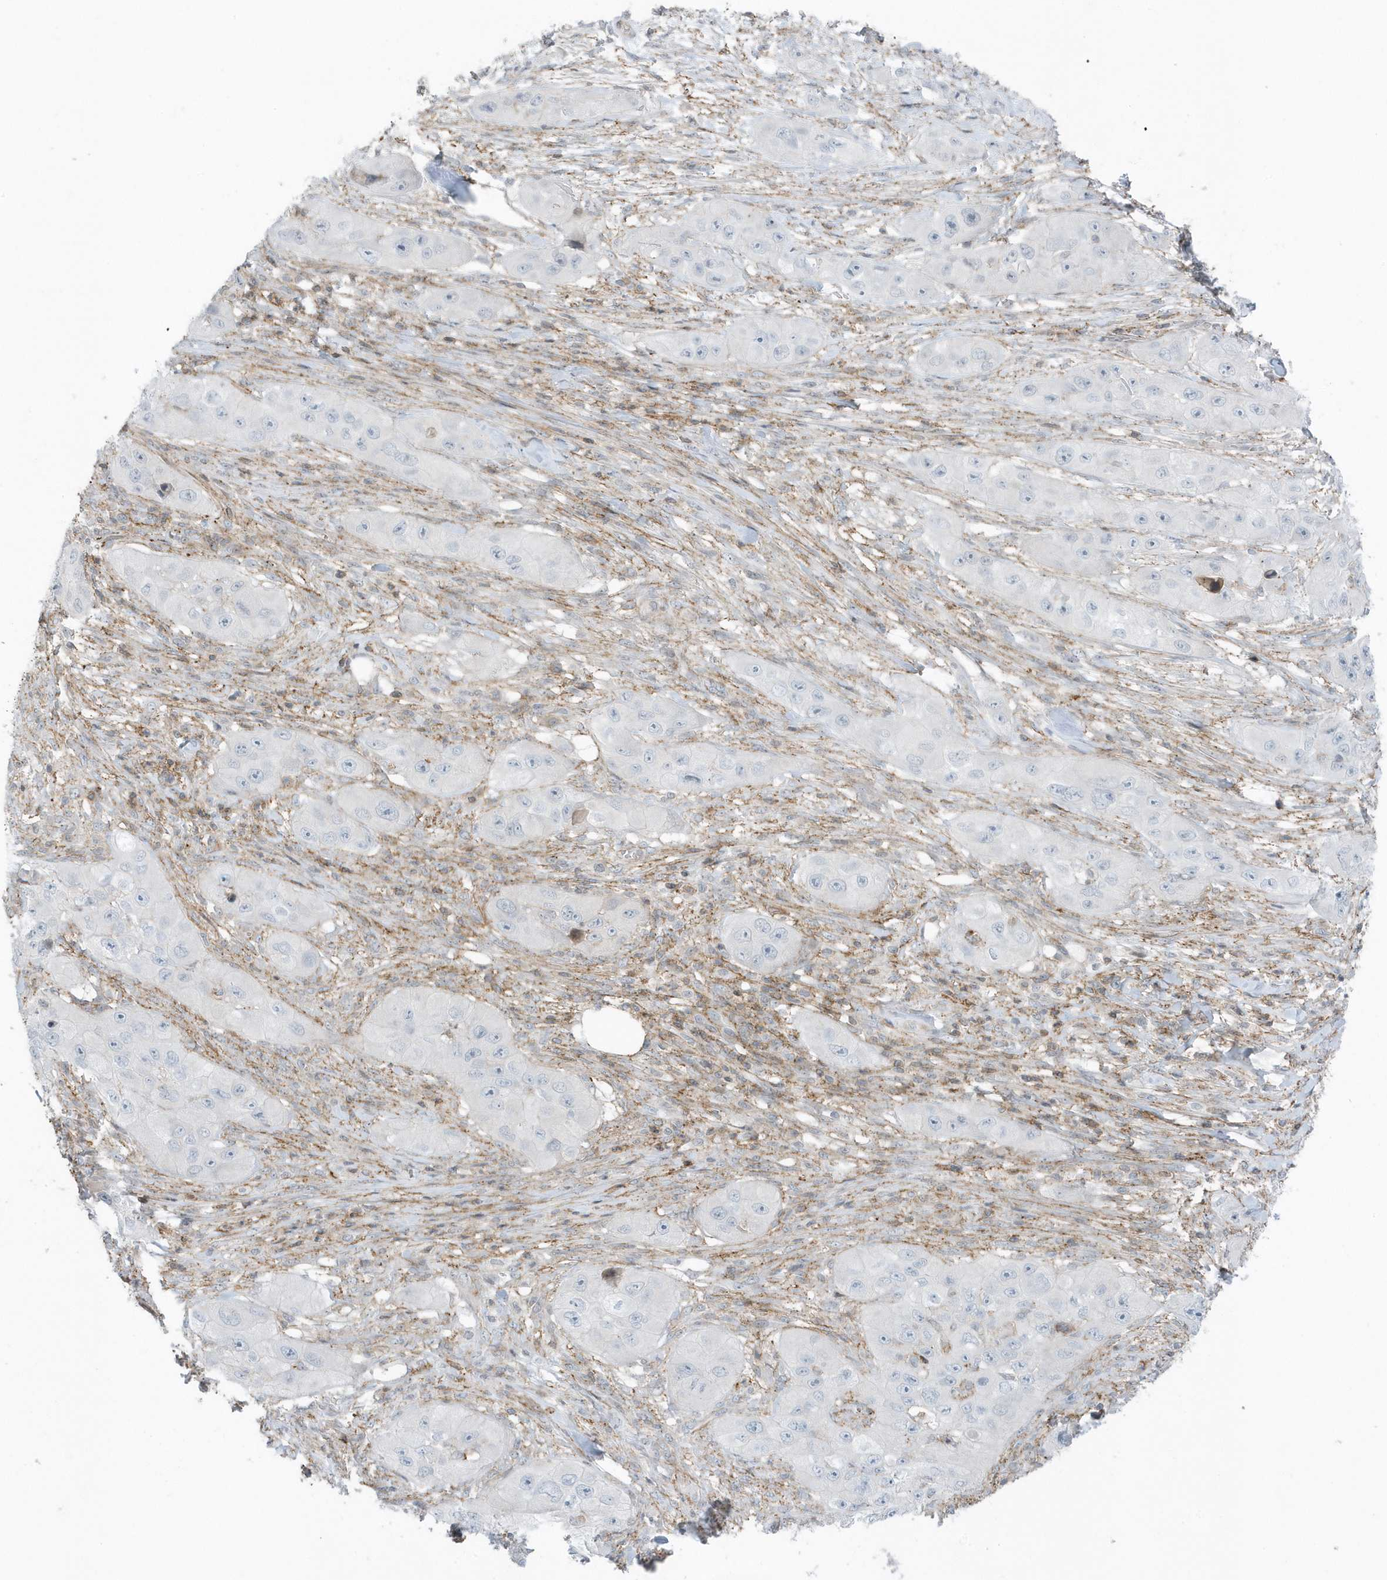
{"staining": {"intensity": "negative", "quantity": "none", "location": "none"}, "tissue": "skin cancer", "cell_type": "Tumor cells", "image_type": "cancer", "snomed": [{"axis": "morphology", "description": "Squamous cell carcinoma, NOS"}, {"axis": "topography", "description": "Skin"}, {"axis": "topography", "description": "Subcutis"}], "caption": "DAB (3,3'-diaminobenzidine) immunohistochemical staining of human skin squamous cell carcinoma exhibits no significant expression in tumor cells.", "gene": "CACNB2", "patient": {"sex": "male", "age": 73}}